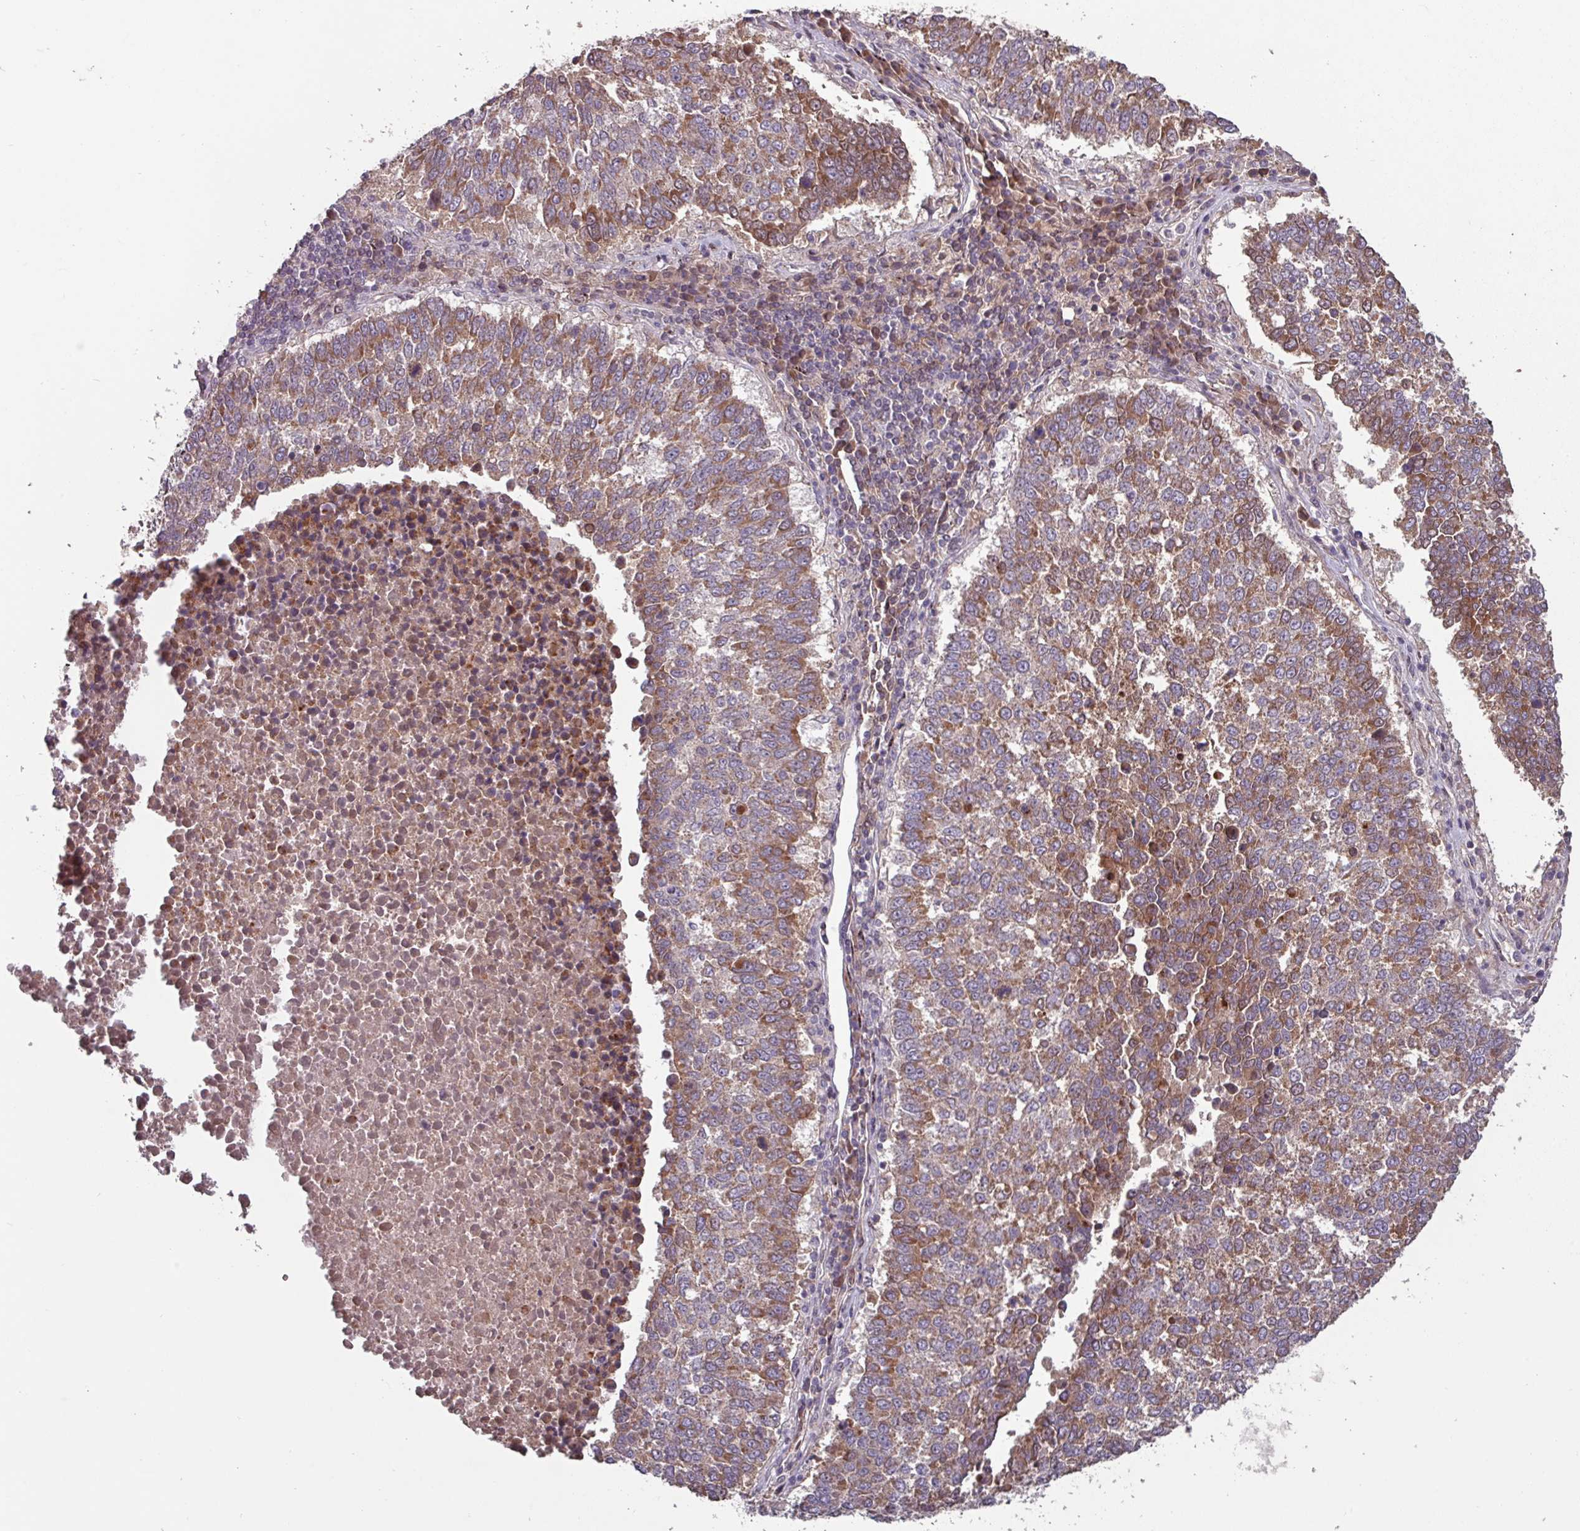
{"staining": {"intensity": "moderate", "quantity": ">75%", "location": "cytoplasmic/membranous"}, "tissue": "lung cancer", "cell_type": "Tumor cells", "image_type": "cancer", "snomed": [{"axis": "morphology", "description": "Squamous cell carcinoma, NOS"}, {"axis": "topography", "description": "Lung"}], "caption": "Lung squamous cell carcinoma was stained to show a protein in brown. There is medium levels of moderate cytoplasmic/membranous expression in about >75% of tumor cells. The protein is shown in brown color, while the nuclei are stained blue.", "gene": "TMEM88", "patient": {"sex": "male", "age": 73}}